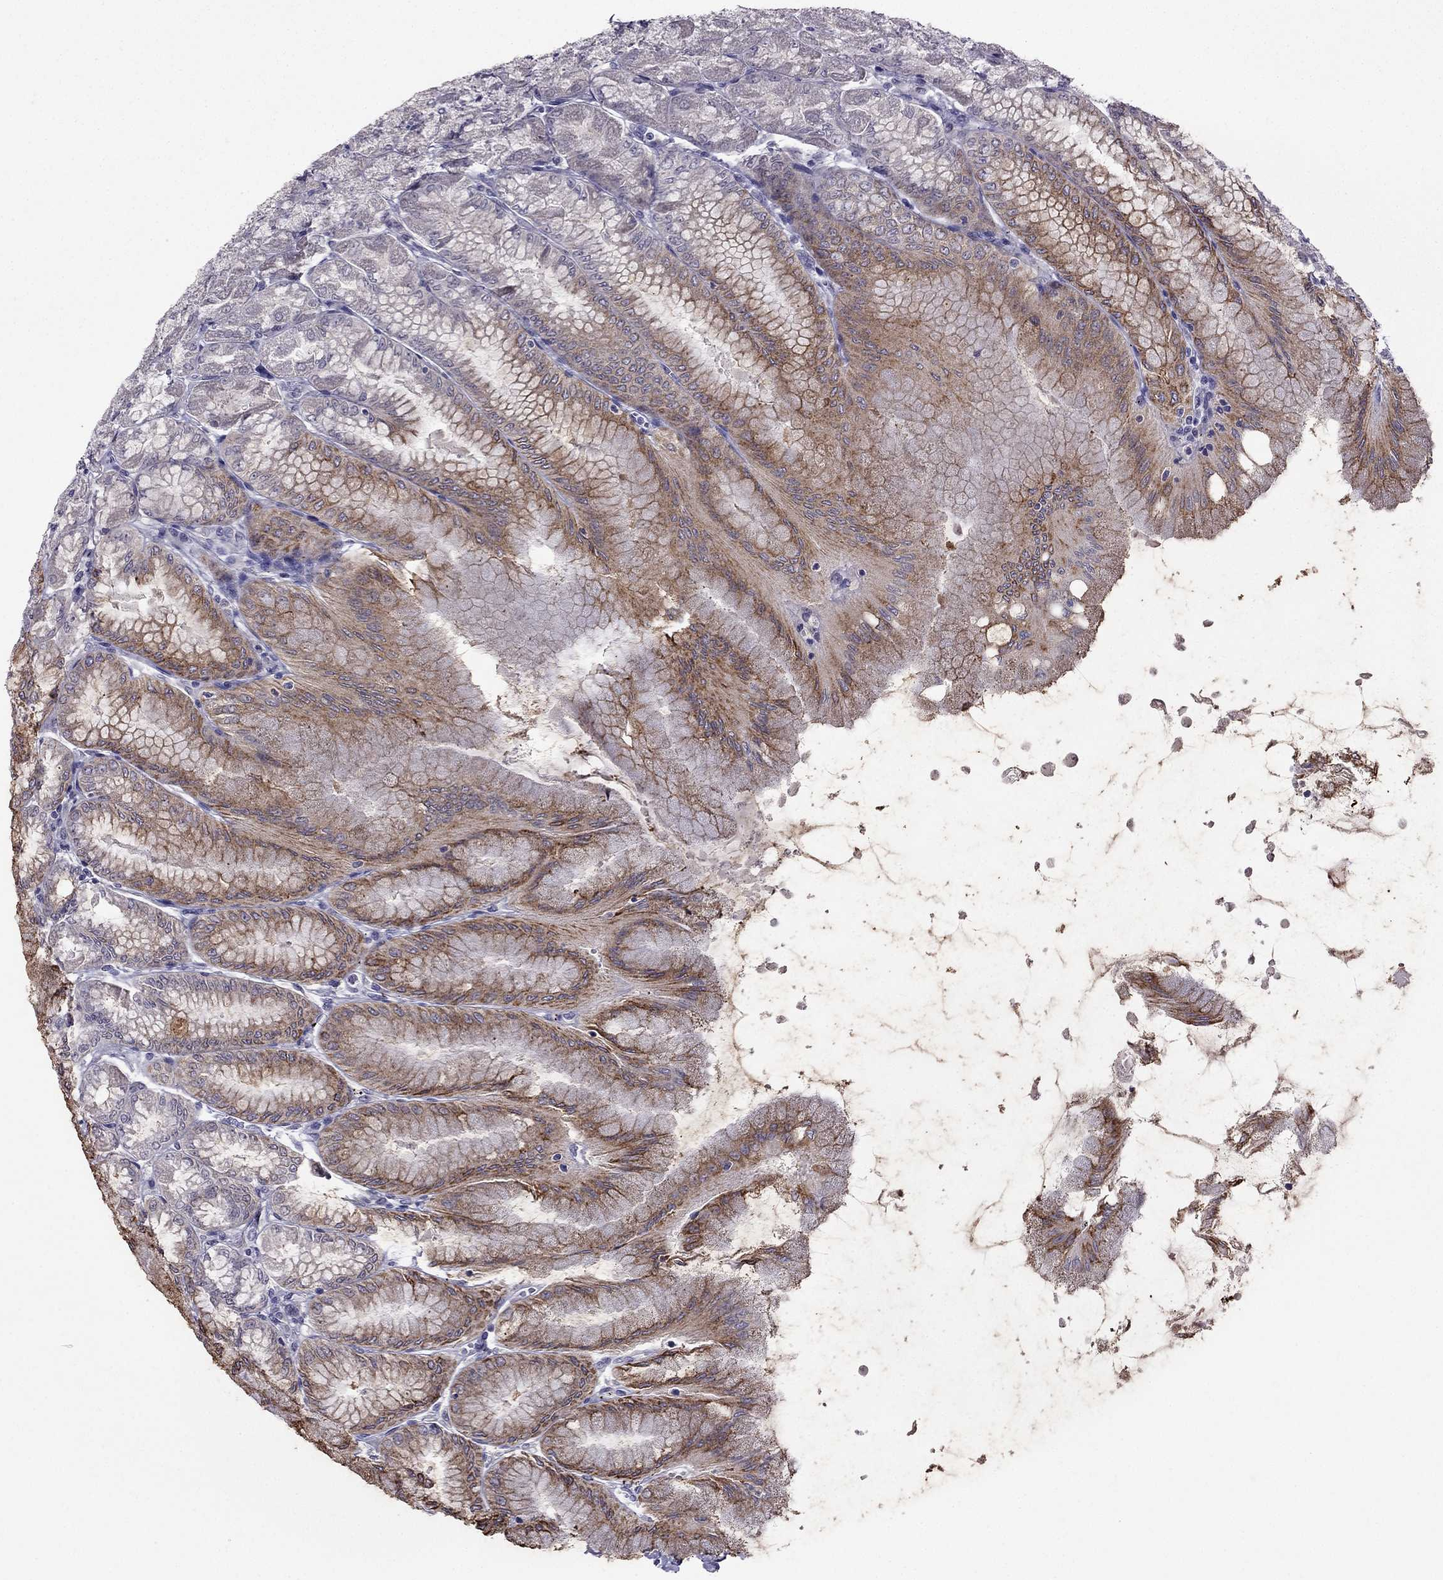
{"staining": {"intensity": "weak", "quantity": ">75%", "location": "cytoplasmic/membranous"}, "tissue": "stomach", "cell_type": "Glandular cells", "image_type": "normal", "snomed": [{"axis": "morphology", "description": "Normal tissue, NOS"}, {"axis": "topography", "description": "Stomach, upper"}], "caption": "About >75% of glandular cells in unremarkable stomach demonstrate weak cytoplasmic/membranous protein positivity as visualized by brown immunohistochemical staining.", "gene": "DUSP15", "patient": {"sex": "male", "age": 60}}